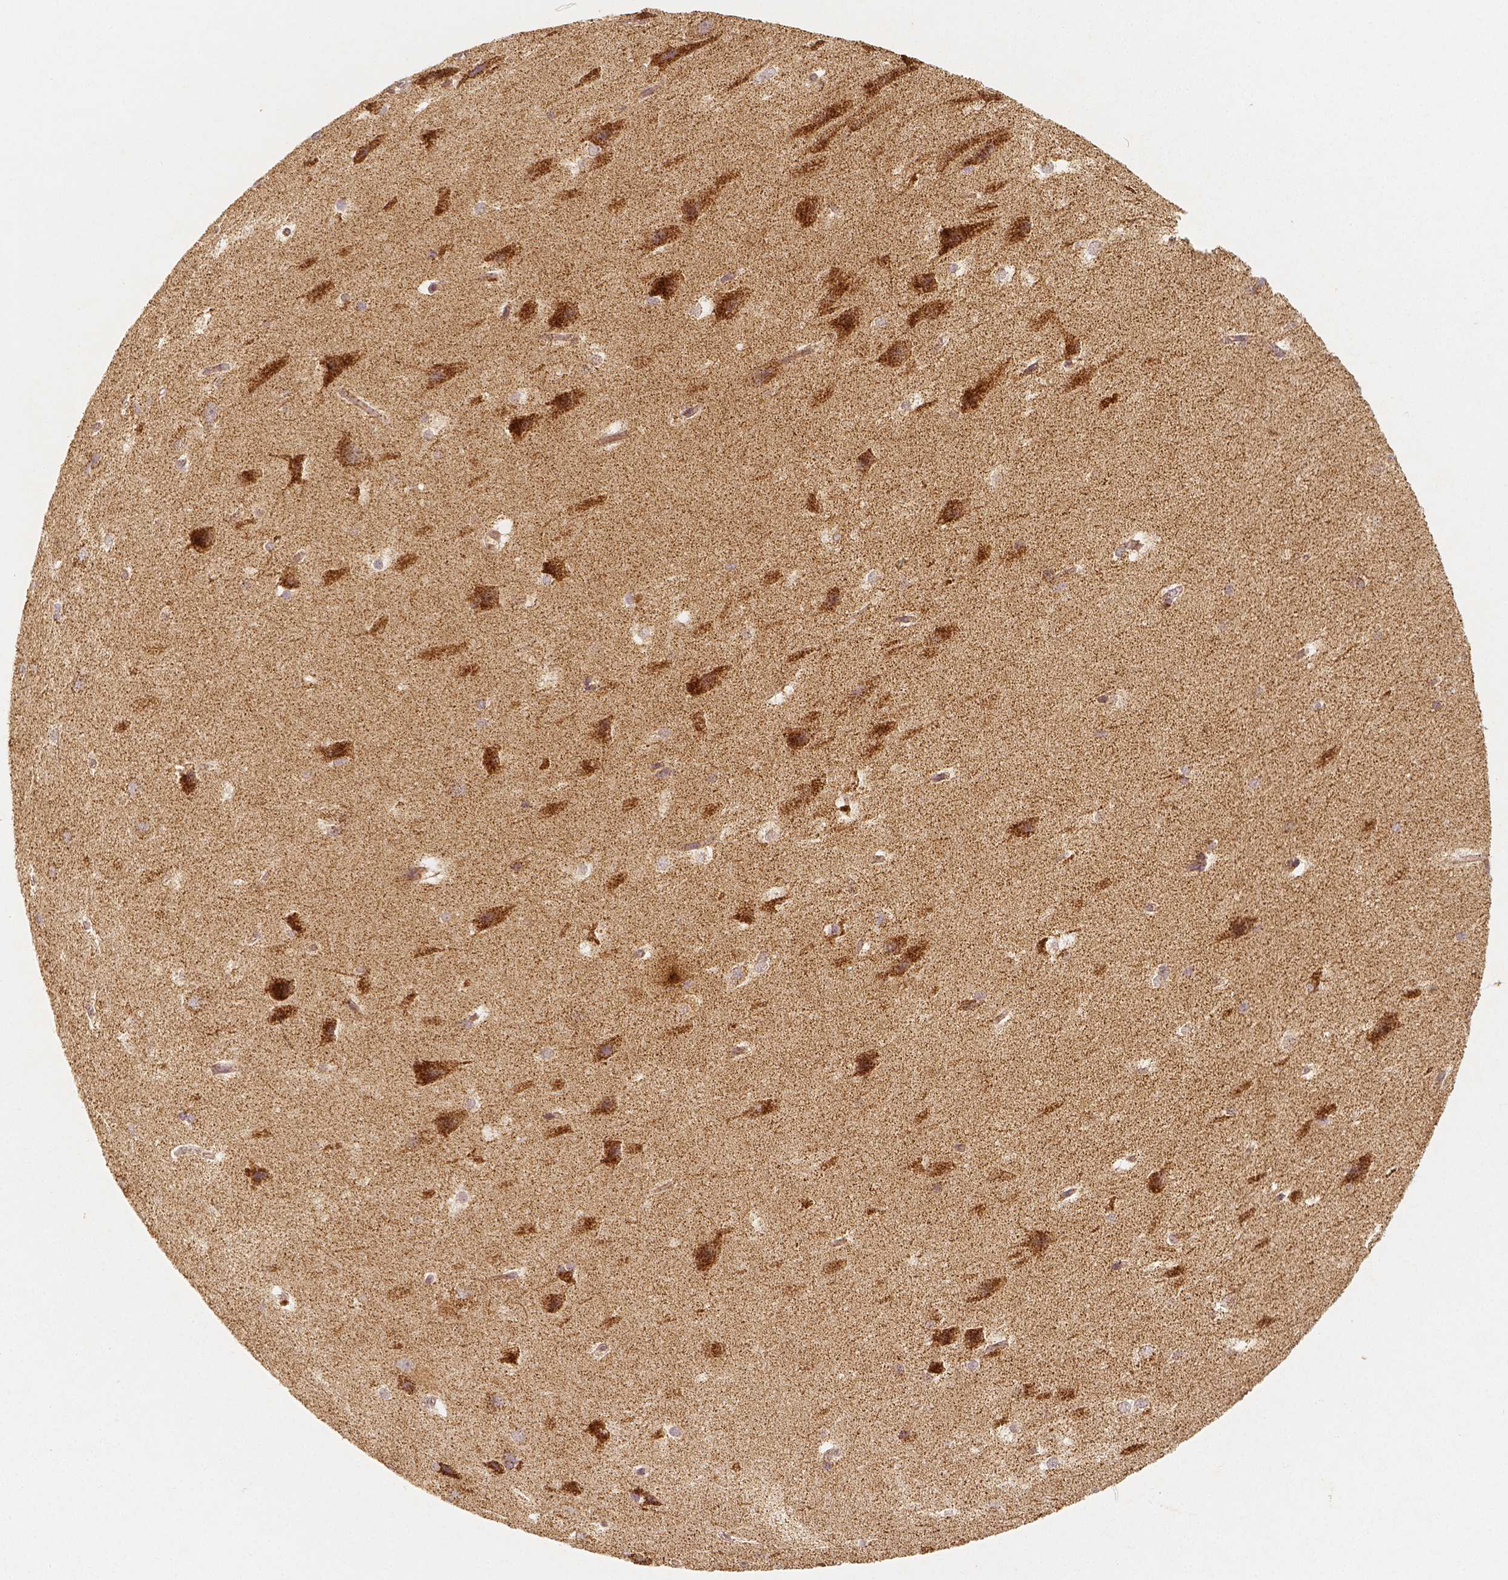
{"staining": {"intensity": "moderate", "quantity": "<25%", "location": "cytoplasmic/membranous"}, "tissue": "hippocampus", "cell_type": "Glial cells", "image_type": "normal", "snomed": [{"axis": "morphology", "description": "Normal tissue, NOS"}, {"axis": "topography", "description": "Cerebral cortex"}, {"axis": "topography", "description": "Hippocampus"}], "caption": "Brown immunohistochemical staining in normal hippocampus demonstrates moderate cytoplasmic/membranous expression in approximately <25% of glial cells.", "gene": "PGAM5", "patient": {"sex": "female", "age": 19}}